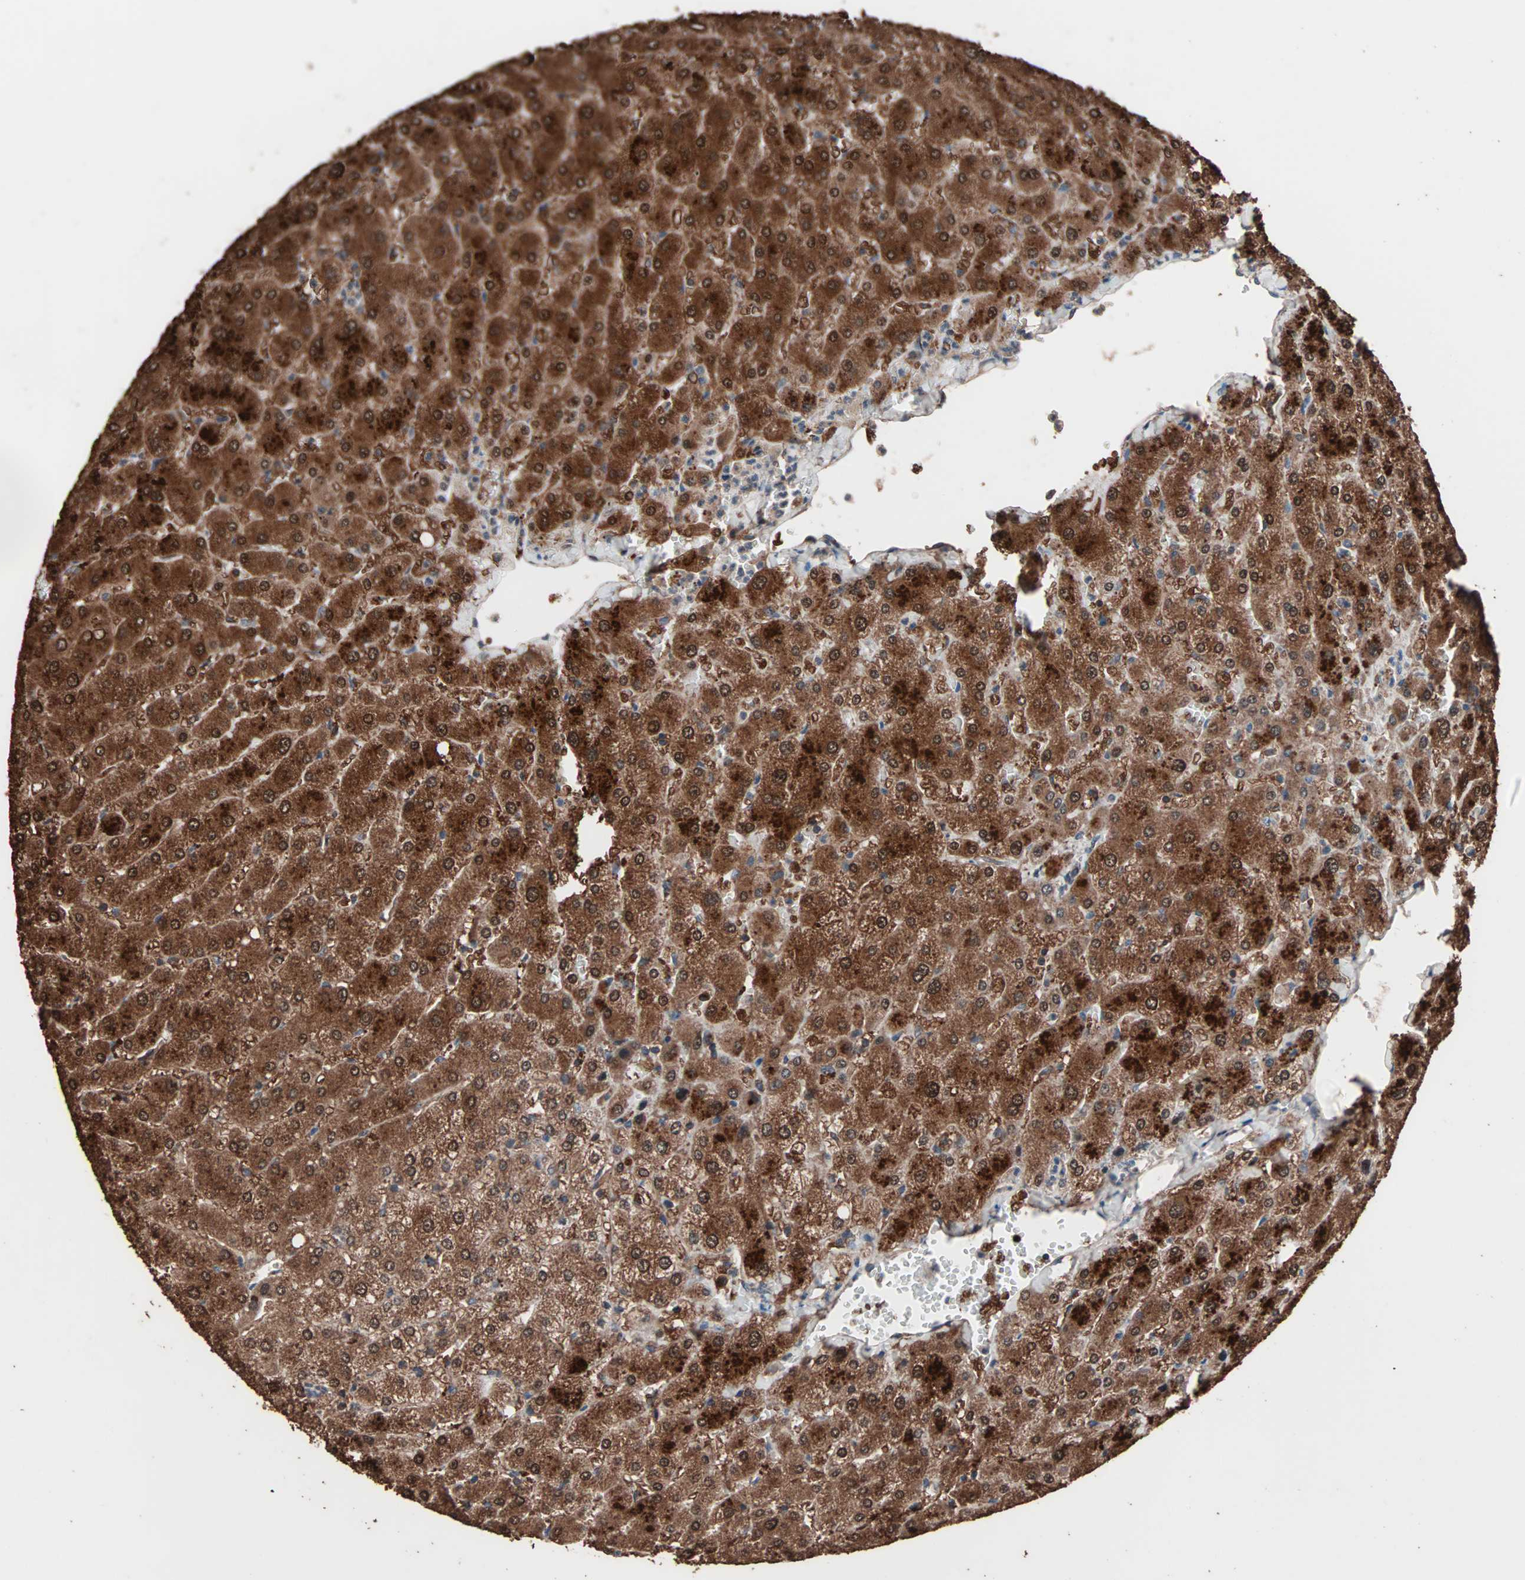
{"staining": {"intensity": "strong", "quantity": ">75%", "location": "cytoplasmic/membranous,nuclear"}, "tissue": "liver", "cell_type": "Hepatocytes", "image_type": "normal", "snomed": [{"axis": "morphology", "description": "Normal tissue, NOS"}, {"axis": "topography", "description": "Liver"}], "caption": "Immunohistochemical staining of unremarkable human liver exhibits strong cytoplasmic/membranous,nuclear protein expression in approximately >75% of hepatocytes. The protein of interest is stained brown, and the nuclei are stained in blue (DAB IHC with brightfield microscopy, high magnification).", "gene": "MRPL2", "patient": {"sex": "male", "age": 55}}